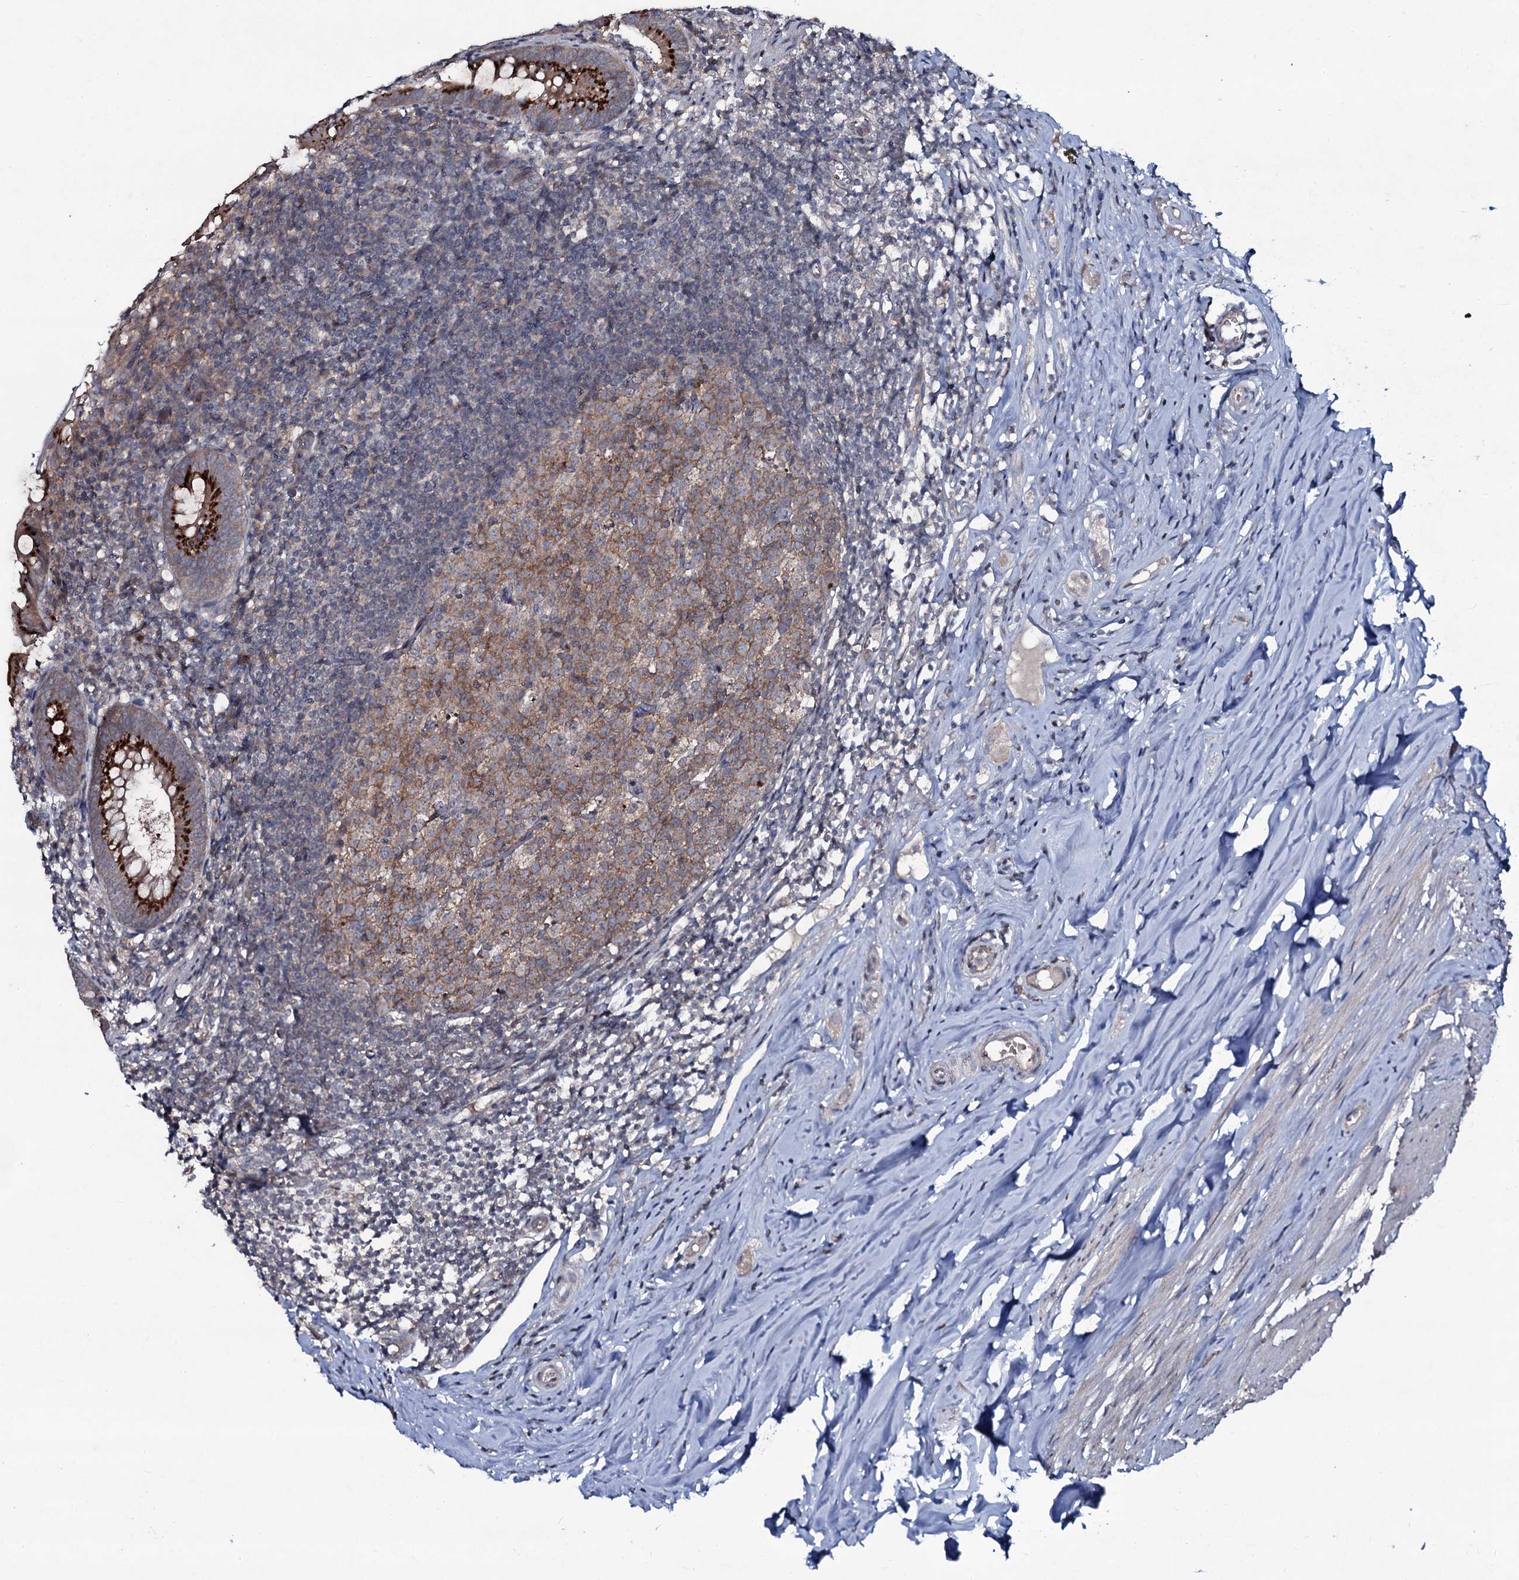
{"staining": {"intensity": "strong", "quantity": ">75%", "location": "cytoplasmic/membranous"}, "tissue": "appendix", "cell_type": "Glandular cells", "image_type": "normal", "snomed": [{"axis": "morphology", "description": "Normal tissue, NOS"}, {"axis": "topography", "description": "Appendix"}], "caption": "Approximately >75% of glandular cells in benign appendix display strong cytoplasmic/membranous protein expression as visualized by brown immunohistochemical staining.", "gene": "SNAP23", "patient": {"sex": "female", "age": 51}}